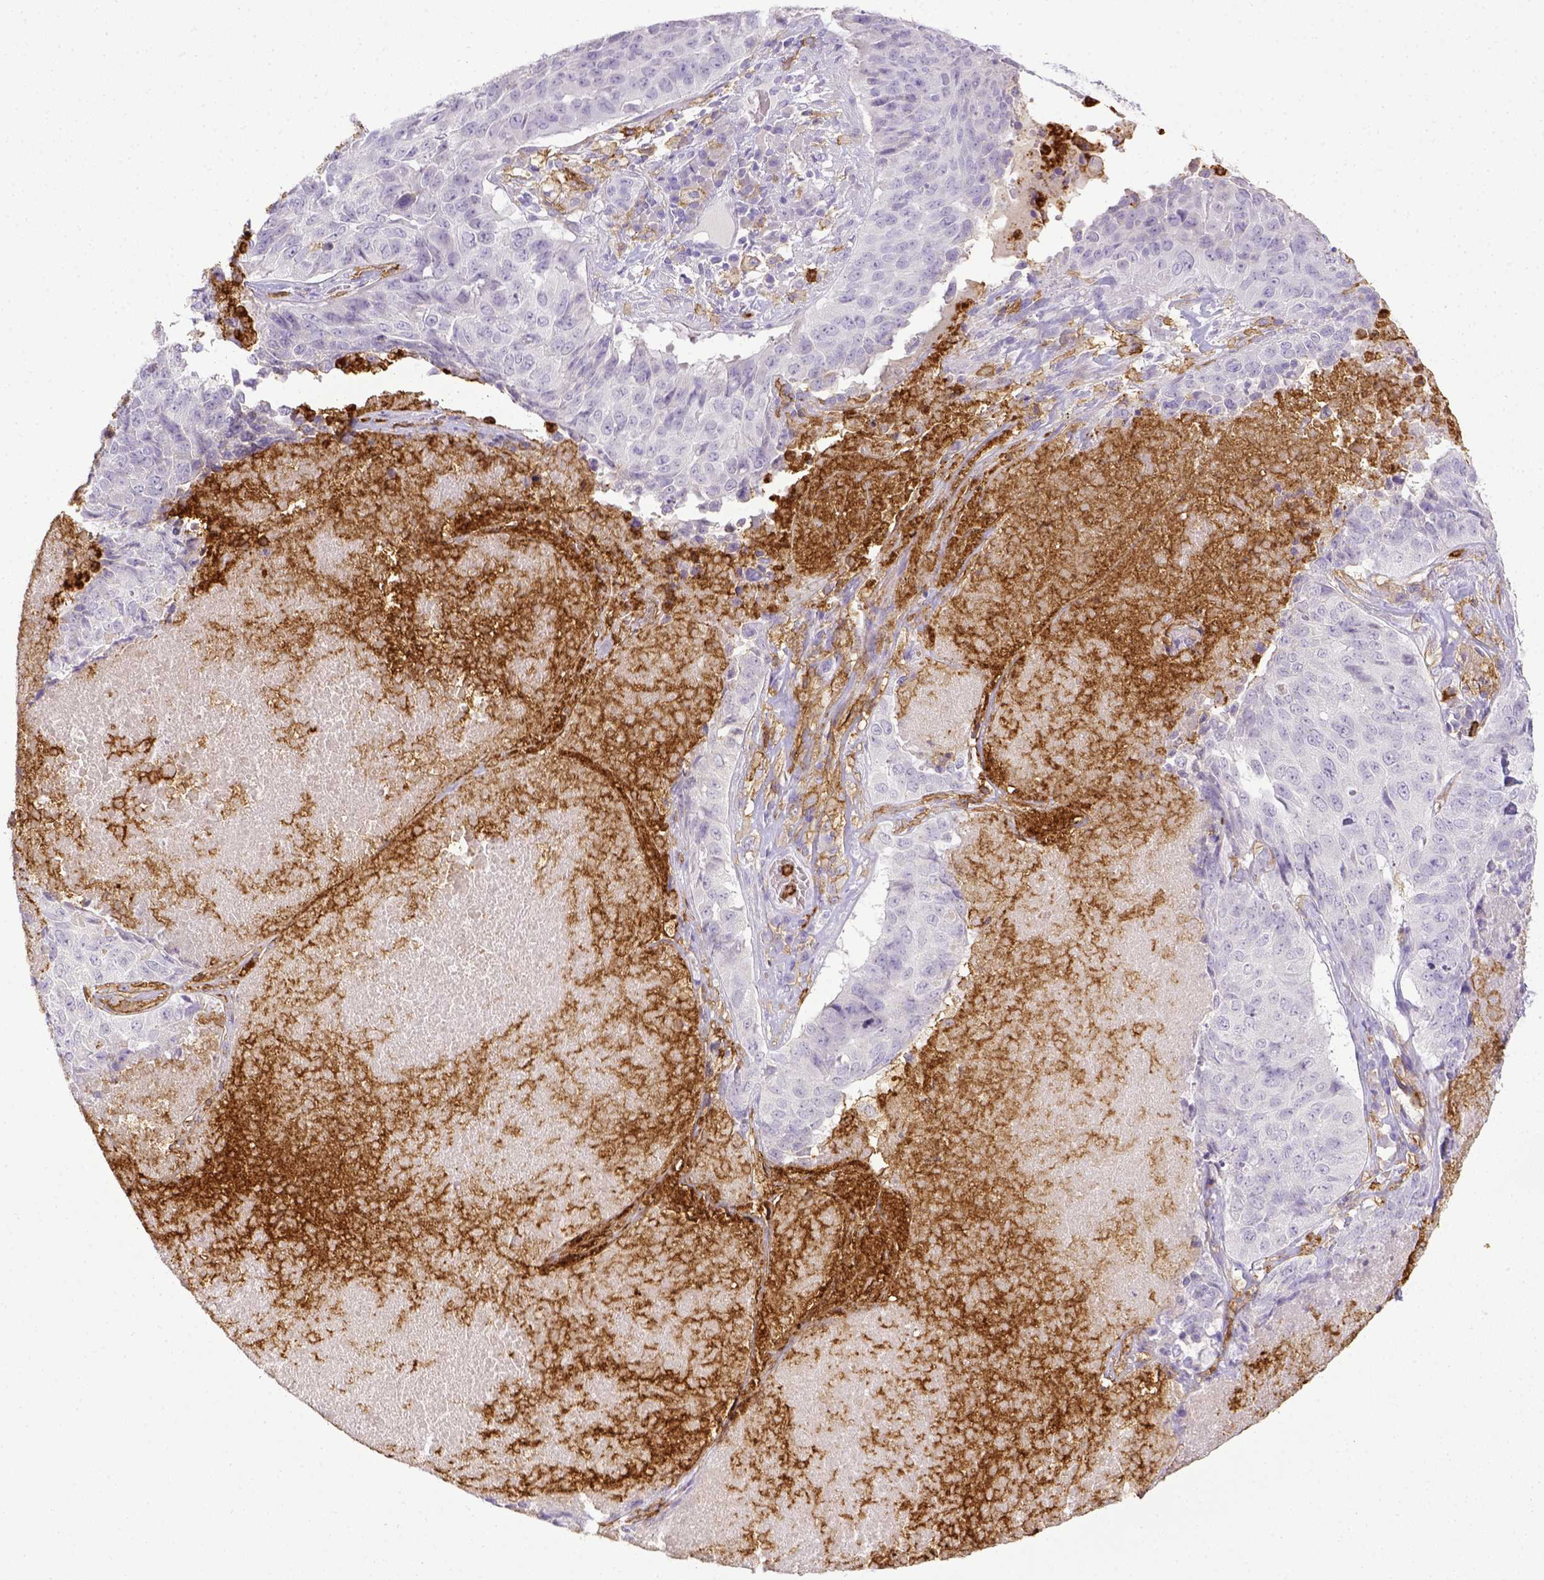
{"staining": {"intensity": "negative", "quantity": "none", "location": "none"}, "tissue": "lung cancer", "cell_type": "Tumor cells", "image_type": "cancer", "snomed": [{"axis": "morphology", "description": "Normal tissue, NOS"}, {"axis": "morphology", "description": "Squamous cell carcinoma, NOS"}, {"axis": "topography", "description": "Bronchus"}, {"axis": "topography", "description": "Lung"}], "caption": "High power microscopy micrograph of an immunohistochemistry photomicrograph of lung cancer, revealing no significant positivity in tumor cells.", "gene": "ITGAM", "patient": {"sex": "male", "age": 64}}